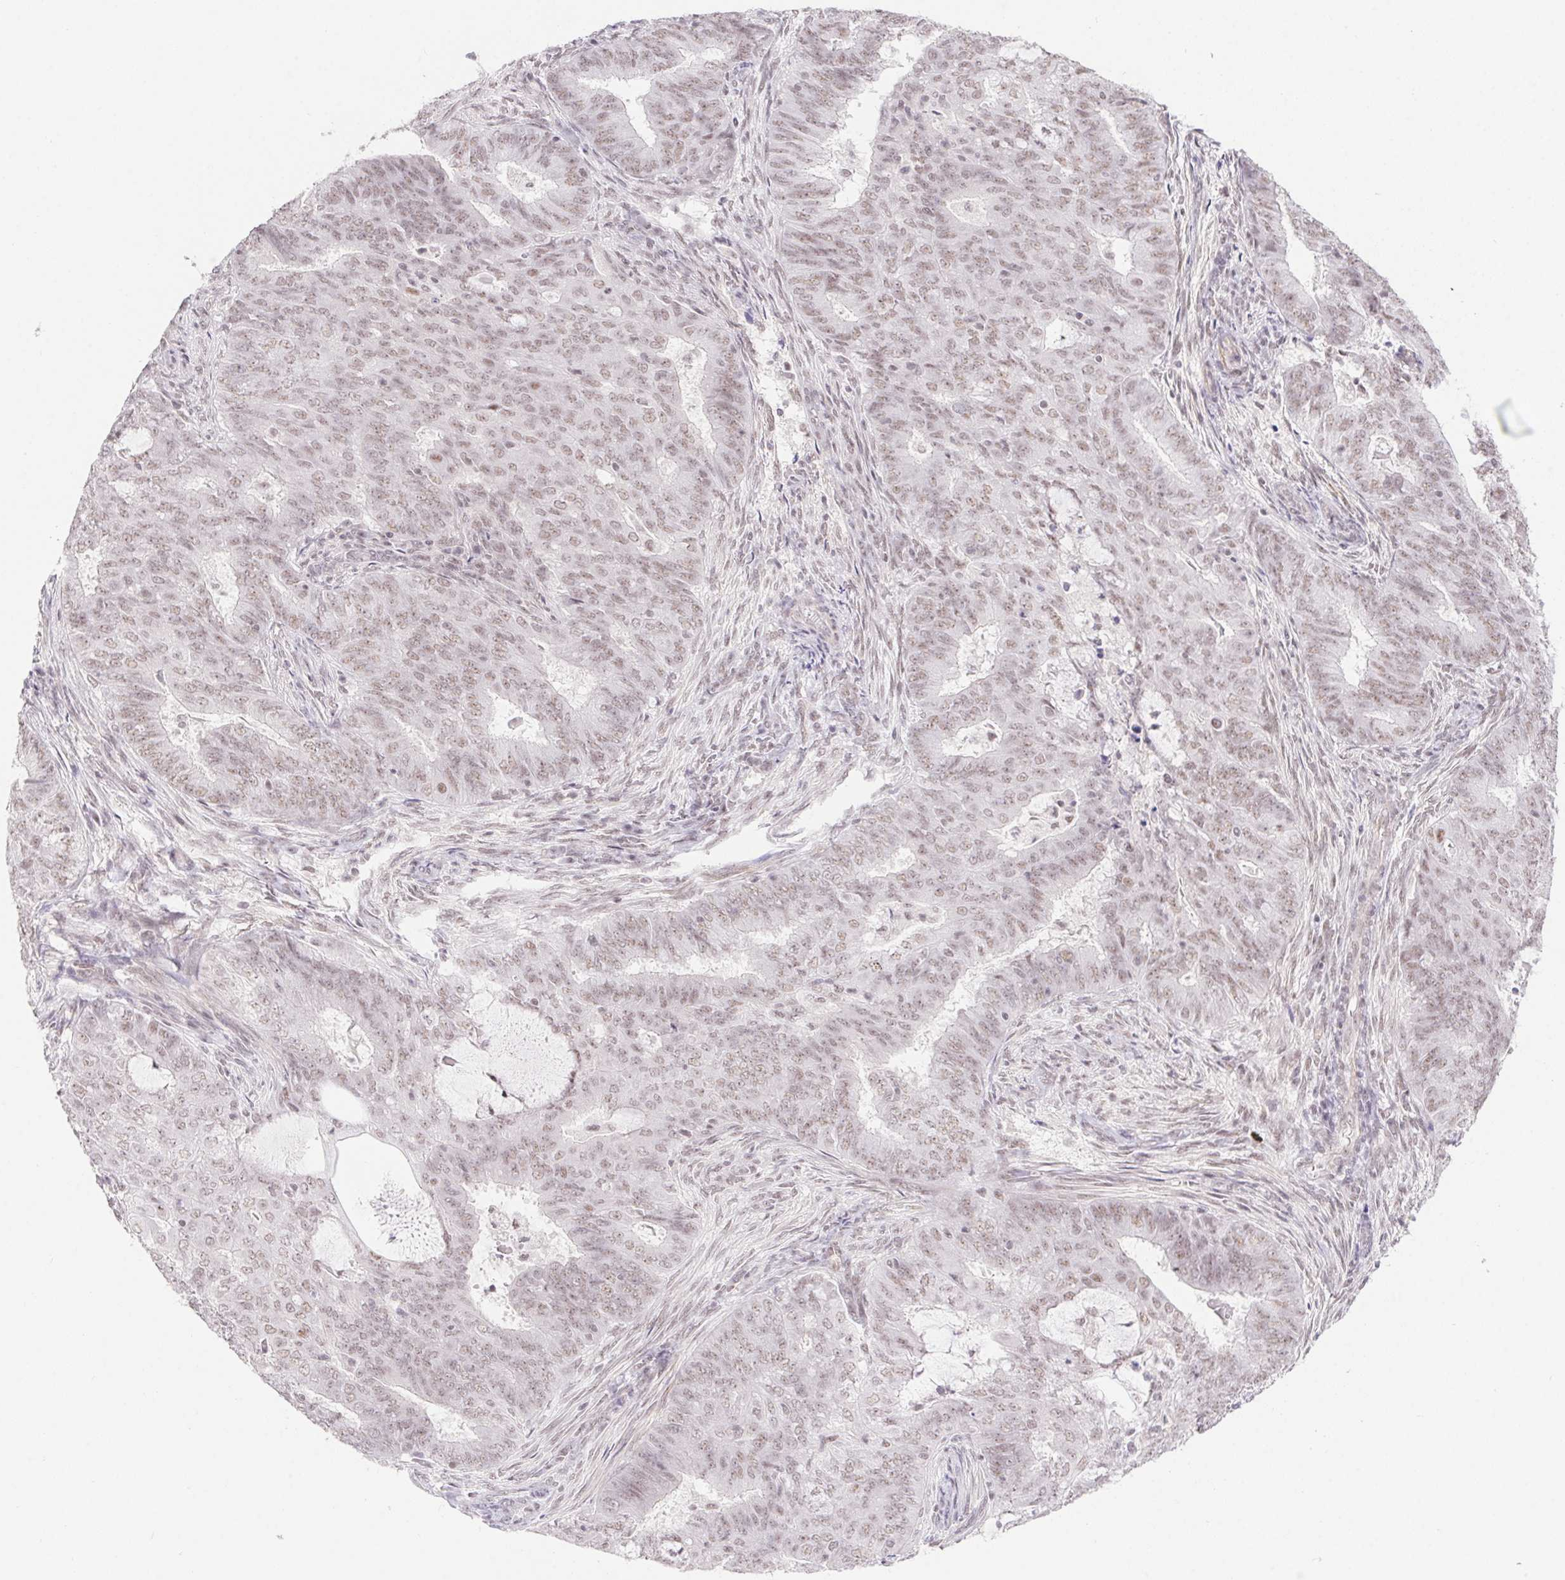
{"staining": {"intensity": "weak", "quantity": "25%-75%", "location": "nuclear"}, "tissue": "endometrial cancer", "cell_type": "Tumor cells", "image_type": "cancer", "snomed": [{"axis": "morphology", "description": "Adenocarcinoma, NOS"}, {"axis": "topography", "description": "Endometrium"}], "caption": "Immunohistochemical staining of endometrial cancer demonstrates weak nuclear protein positivity in about 25%-75% of tumor cells. (Stains: DAB in brown, nuclei in blue, Microscopy: brightfield microscopy at high magnification).", "gene": "DDX17", "patient": {"sex": "female", "age": 62}}